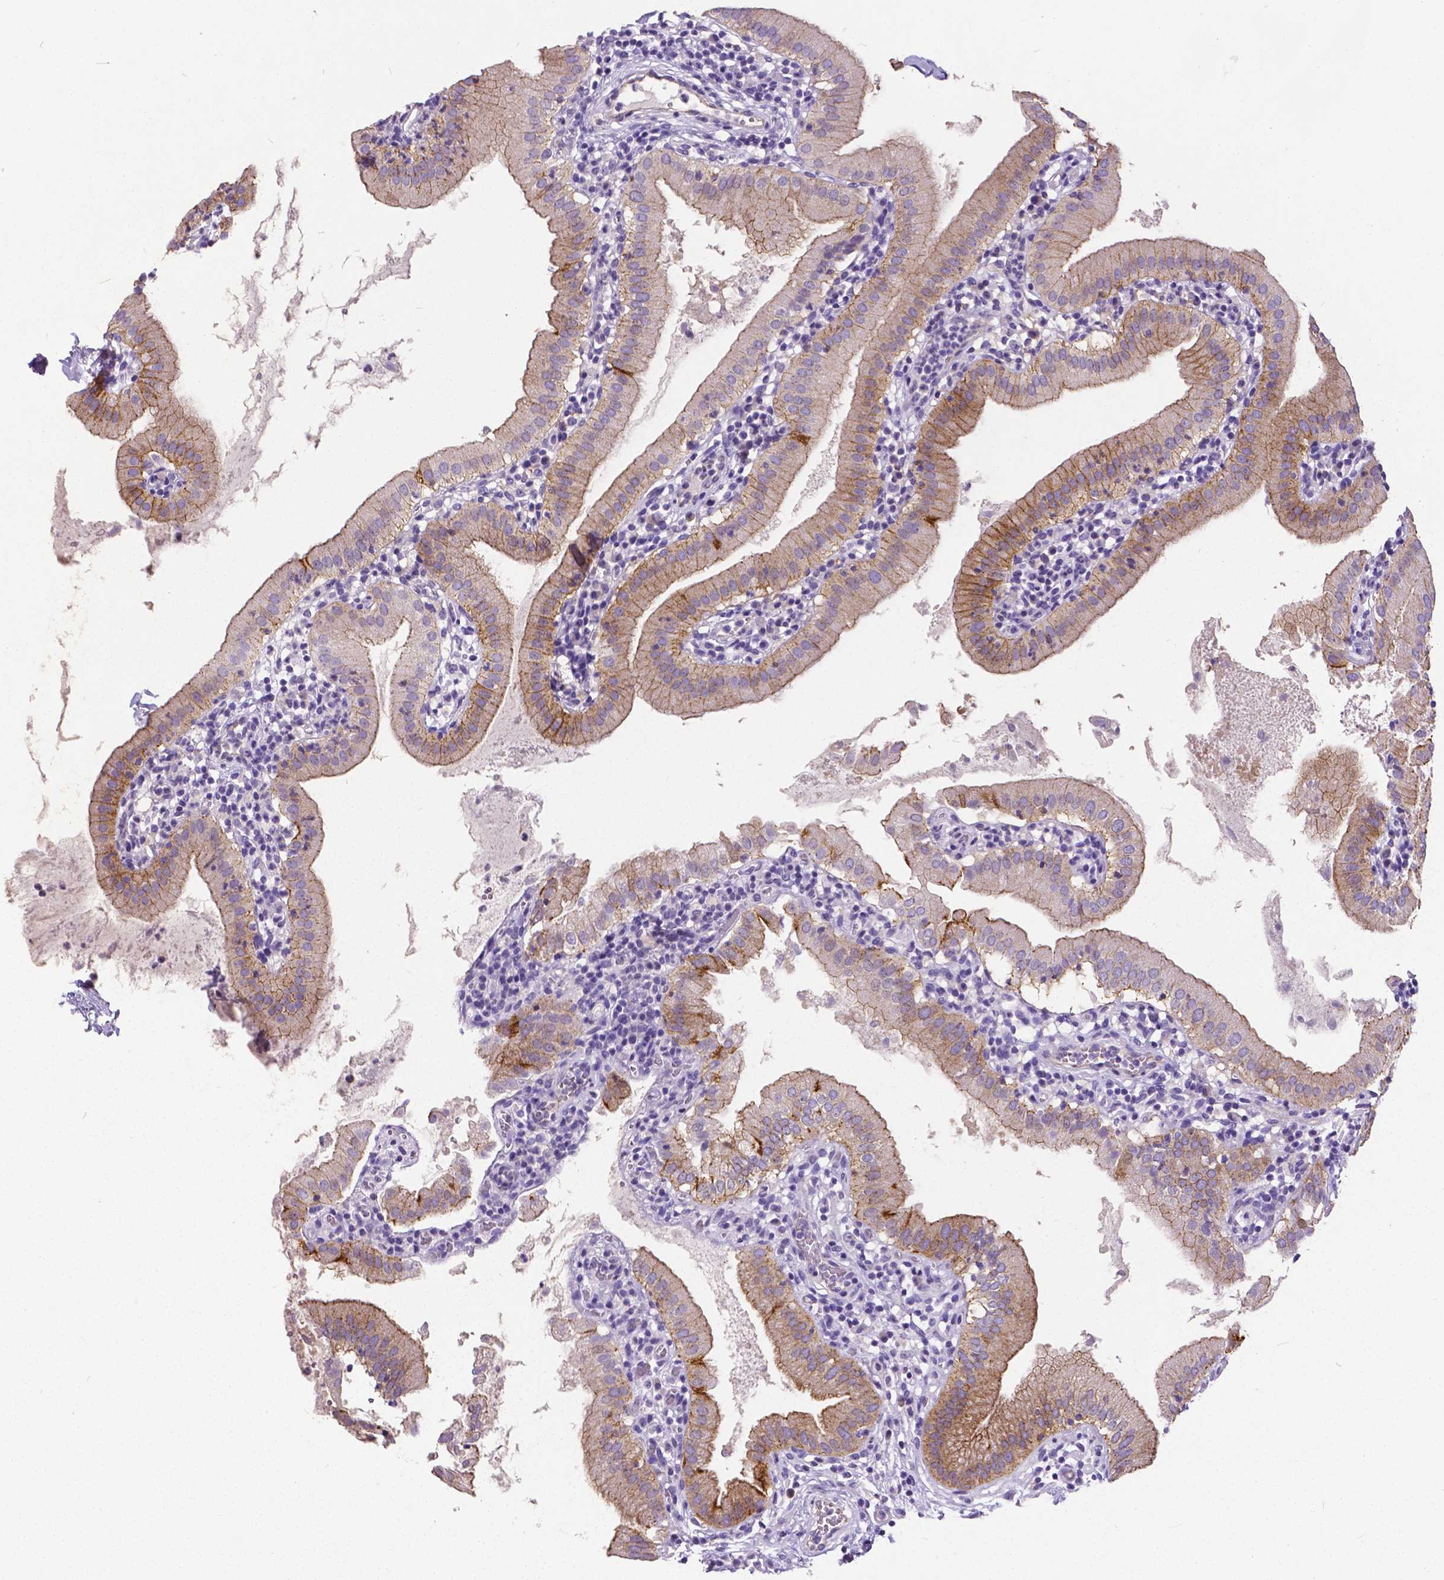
{"staining": {"intensity": "moderate", "quantity": ">75%", "location": "cytoplasmic/membranous"}, "tissue": "gallbladder", "cell_type": "Glandular cells", "image_type": "normal", "snomed": [{"axis": "morphology", "description": "Normal tissue, NOS"}, {"axis": "topography", "description": "Gallbladder"}], "caption": "Gallbladder was stained to show a protein in brown. There is medium levels of moderate cytoplasmic/membranous expression in about >75% of glandular cells. (DAB = brown stain, brightfield microscopy at high magnification).", "gene": "OCLN", "patient": {"sex": "female", "age": 65}}